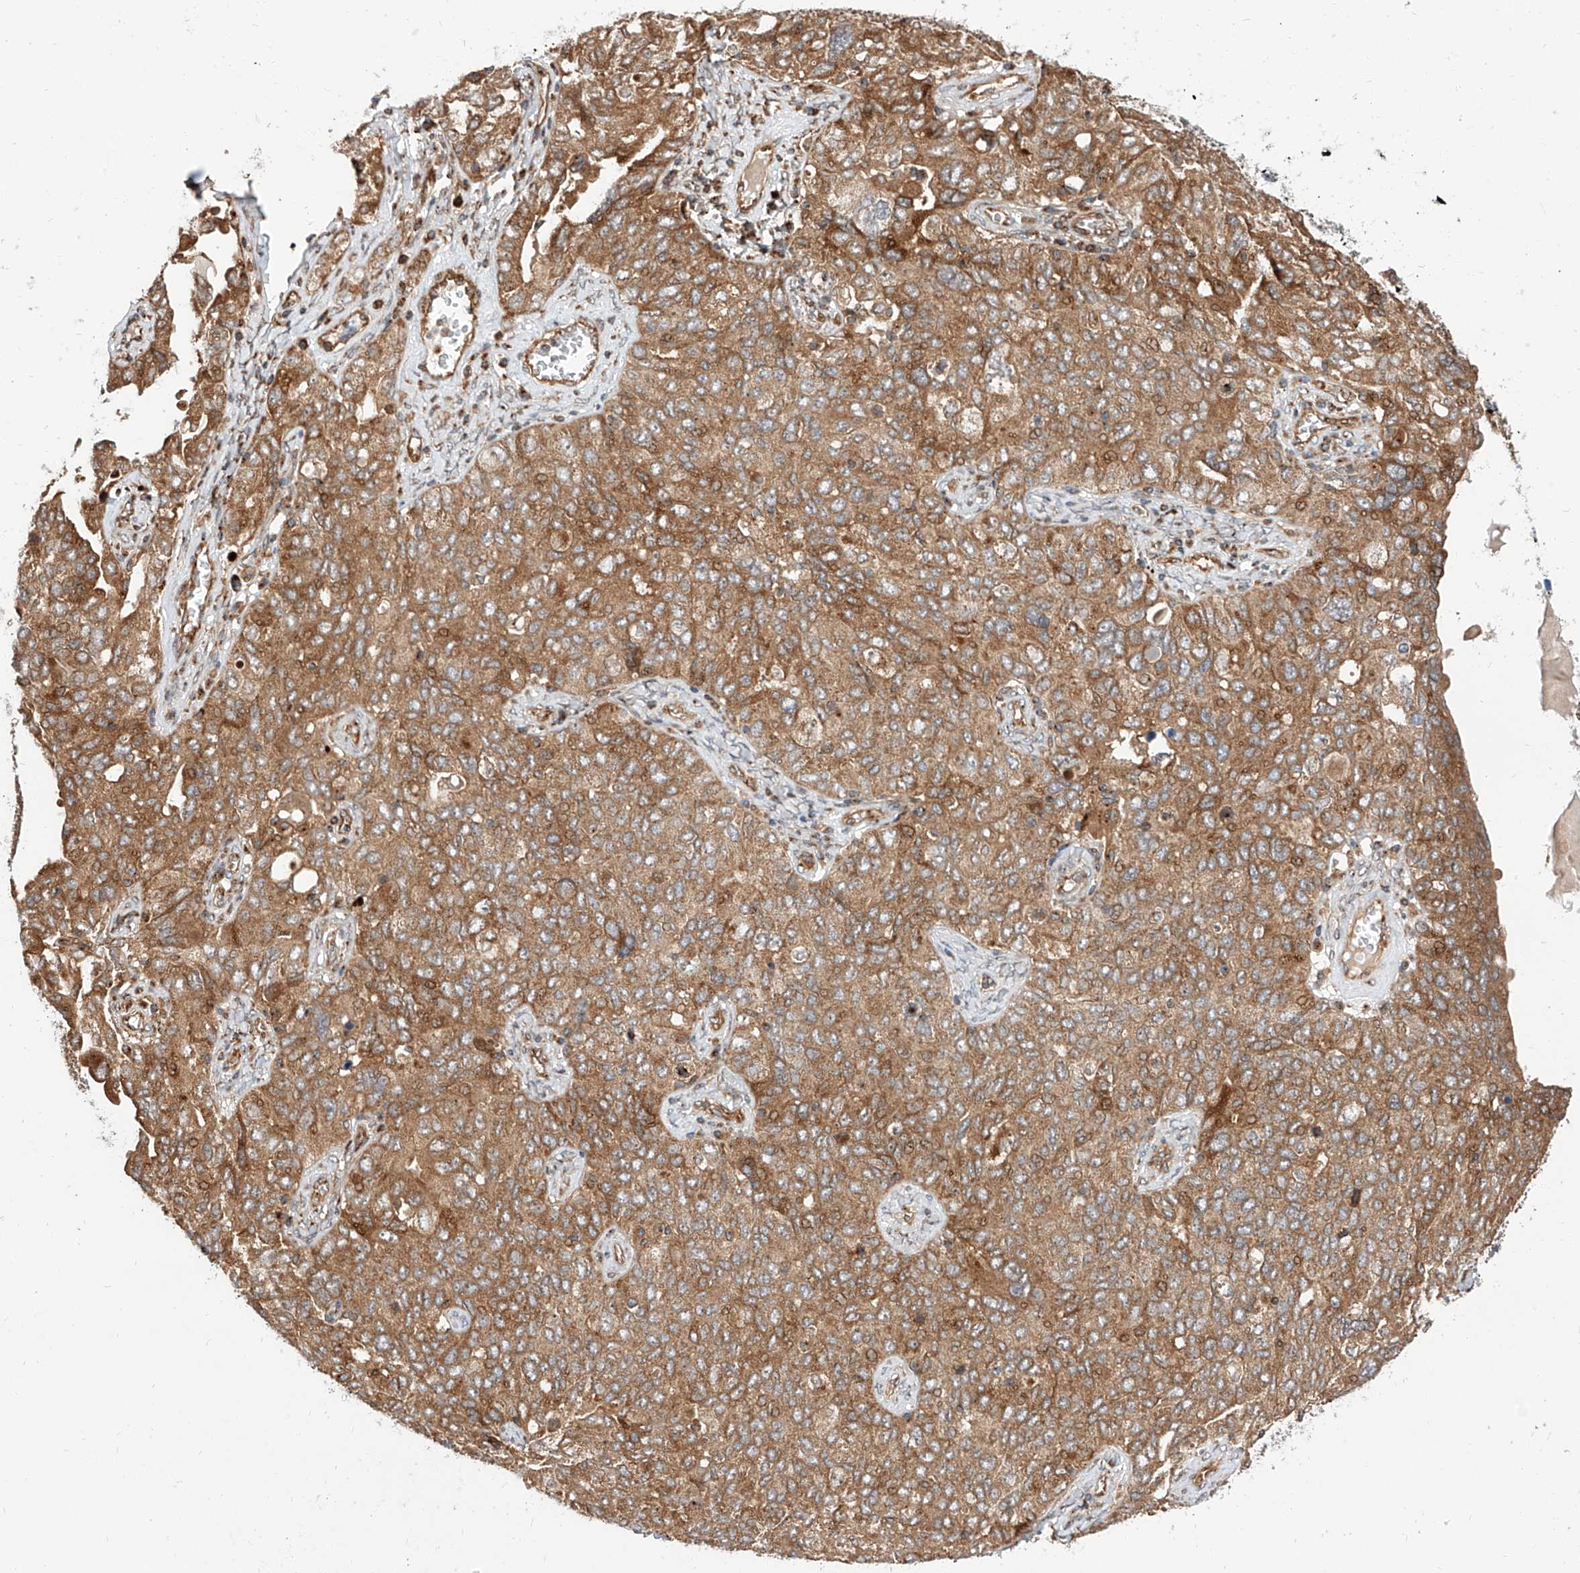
{"staining": {"intensity": "moderate", "quantity": ">75%", "location": "cytoplasmic/membranous"}, "tissue": "ovarian cancer", "cell_type": "Tumor cells", "image_type": "cancer", "snomed": [{"axis": "morphology", "description": "Carcinoma, endometroid"}, {"axis": "topography", "description": "Ovary"}], "caption": "Immunohistochemical staining of human ovarian endometroid carcinoma displays medium levels of moderate cytoplasmic/membranous expression in about >75% of tumor cells.", "gene": "ISCA2", "patient": {"sex": "female", "age": 62}}